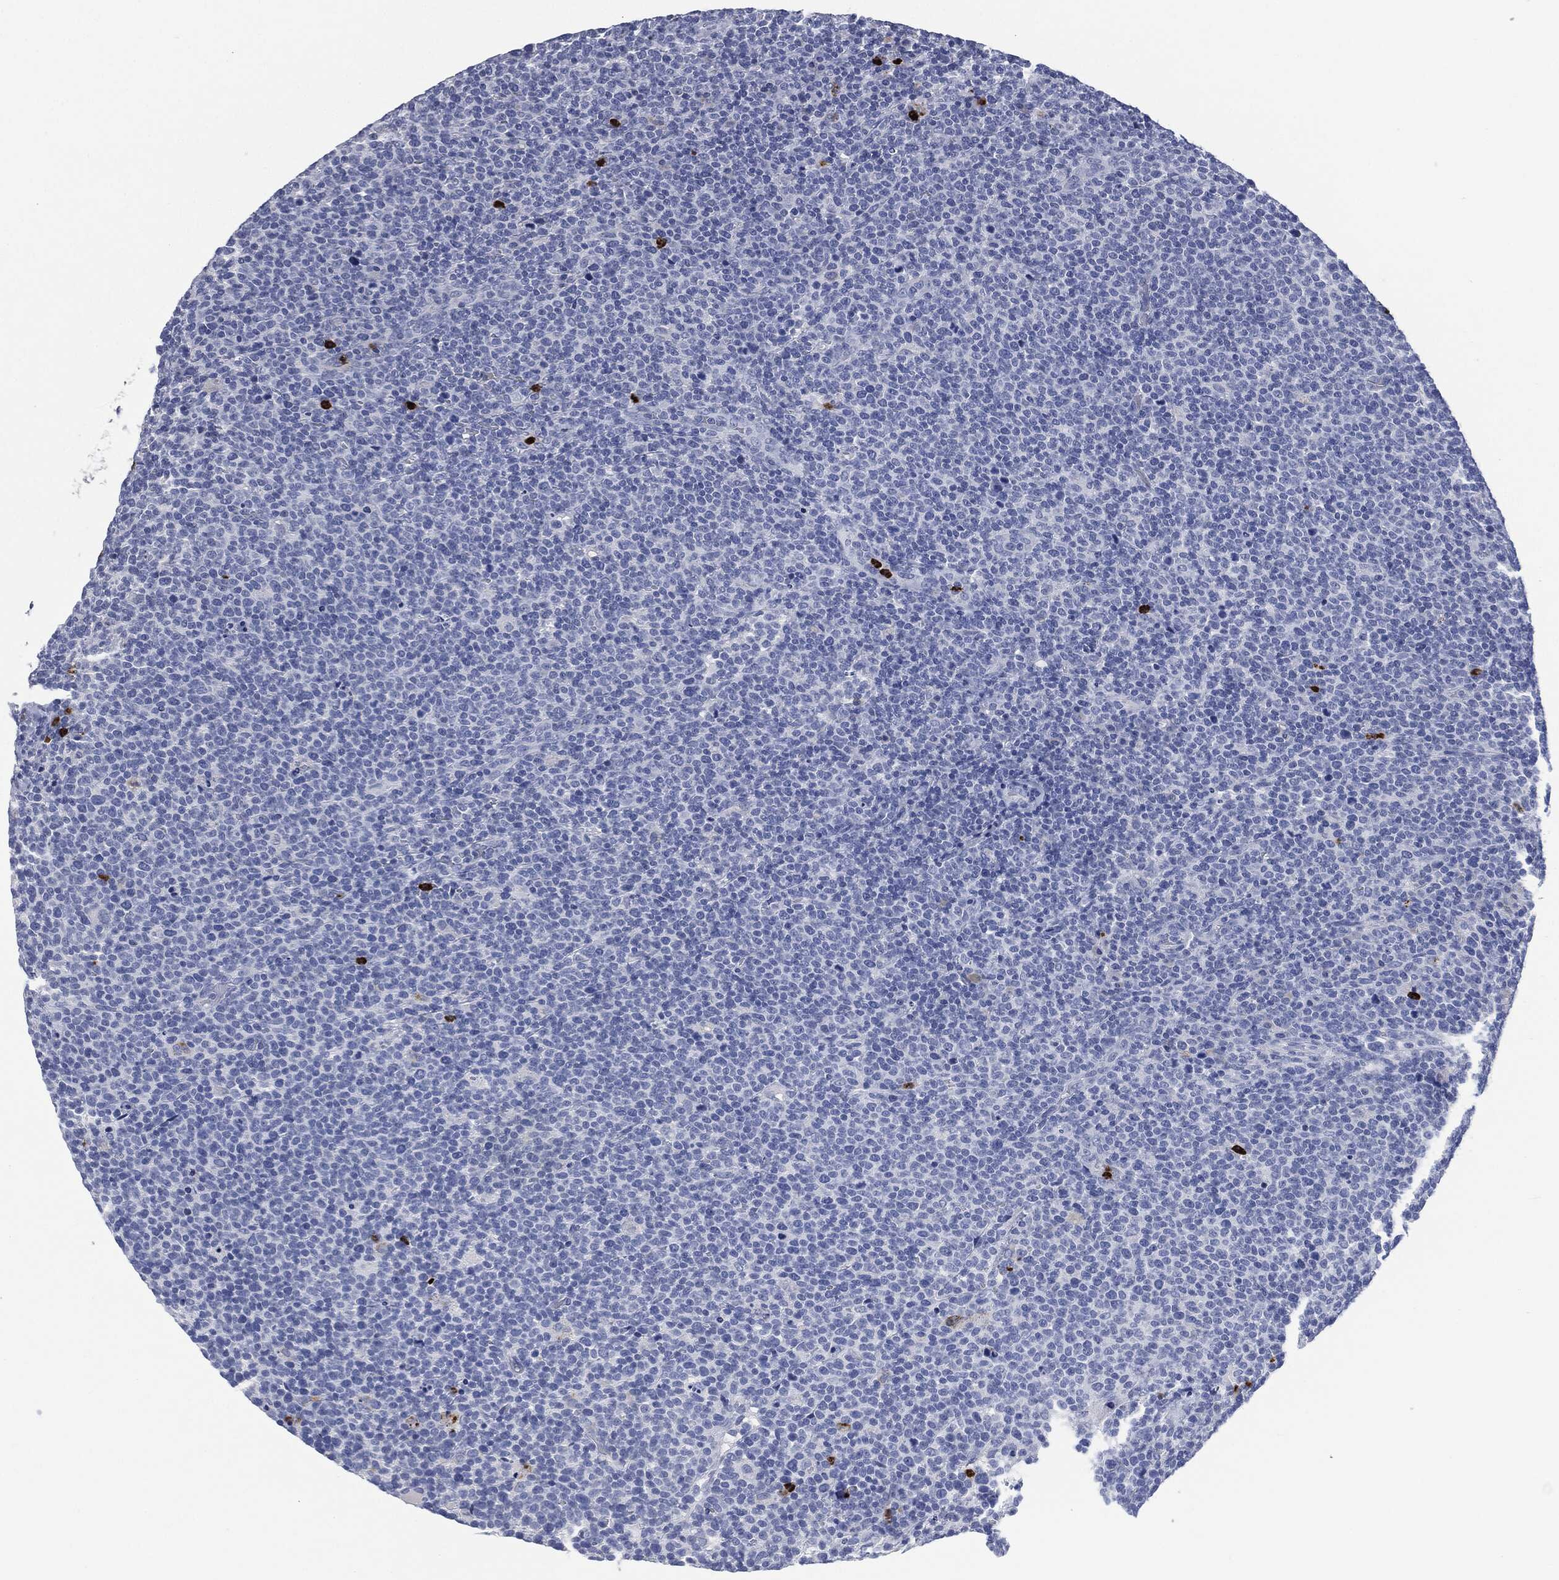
{"staining": {"intensity": "negative", "quantity": "none", "location": "none"}, "tissue": "lymphoma", "cell_type": "Tumor cells", "image_type": "cancer", "snomed": [{"axis": "morphology", "description": "Malignant lymphoma, non-Hodgkin's type, High grade"}, {"axis": "topography", "description": "Lymph node"}], "caption": "IHC micrograph of human high-grade malignant lymphoma, non-Hodgkin's type stained for a protein (brown), which displays no positivity in tumor cells.", "gene": "CEACAM8", "patient": {"sex": "male", "age": 61}}